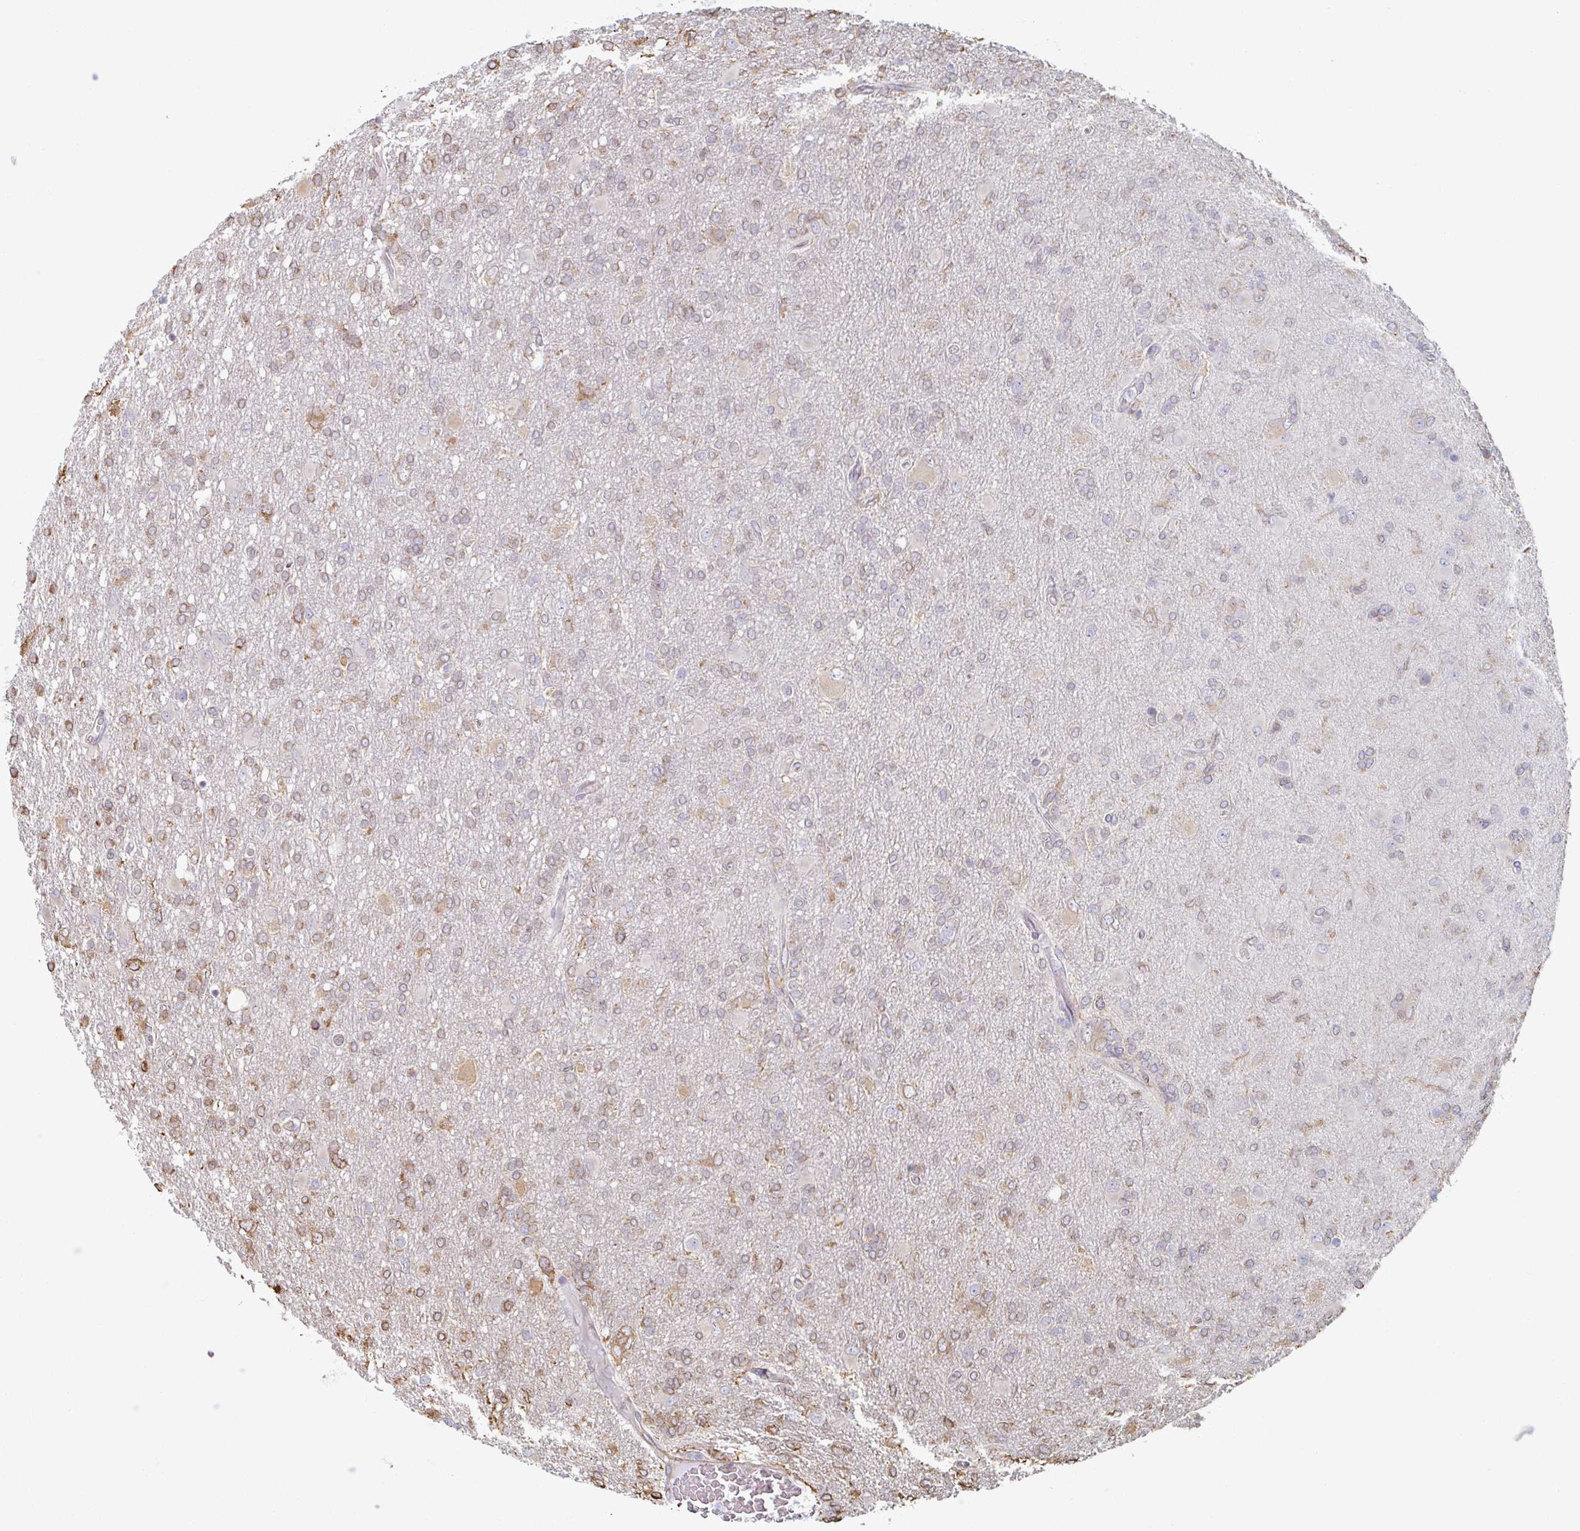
{"staining": {"intensity": "moderate", "quantity": "25%-75%", "location": "cytoplasmic/membranous"}, "tissue": "glioma", "cell_type": "Tumor cells", "image_type": "cancer", "snomed": [{"axis": "morphology", "description": "Glioma, malignant, High grade"}, {"axis": "topography", "description": "Brain"}], "caption": "Tumor cells show moderate cytoplasmic/membranous positivity in about 25%-75% of cells in glioma. The protein is shown in brown color, while the nuclei are stained blue.", "gene": "RAB5IF", "patient": {"sex": "male", "age": 61}}